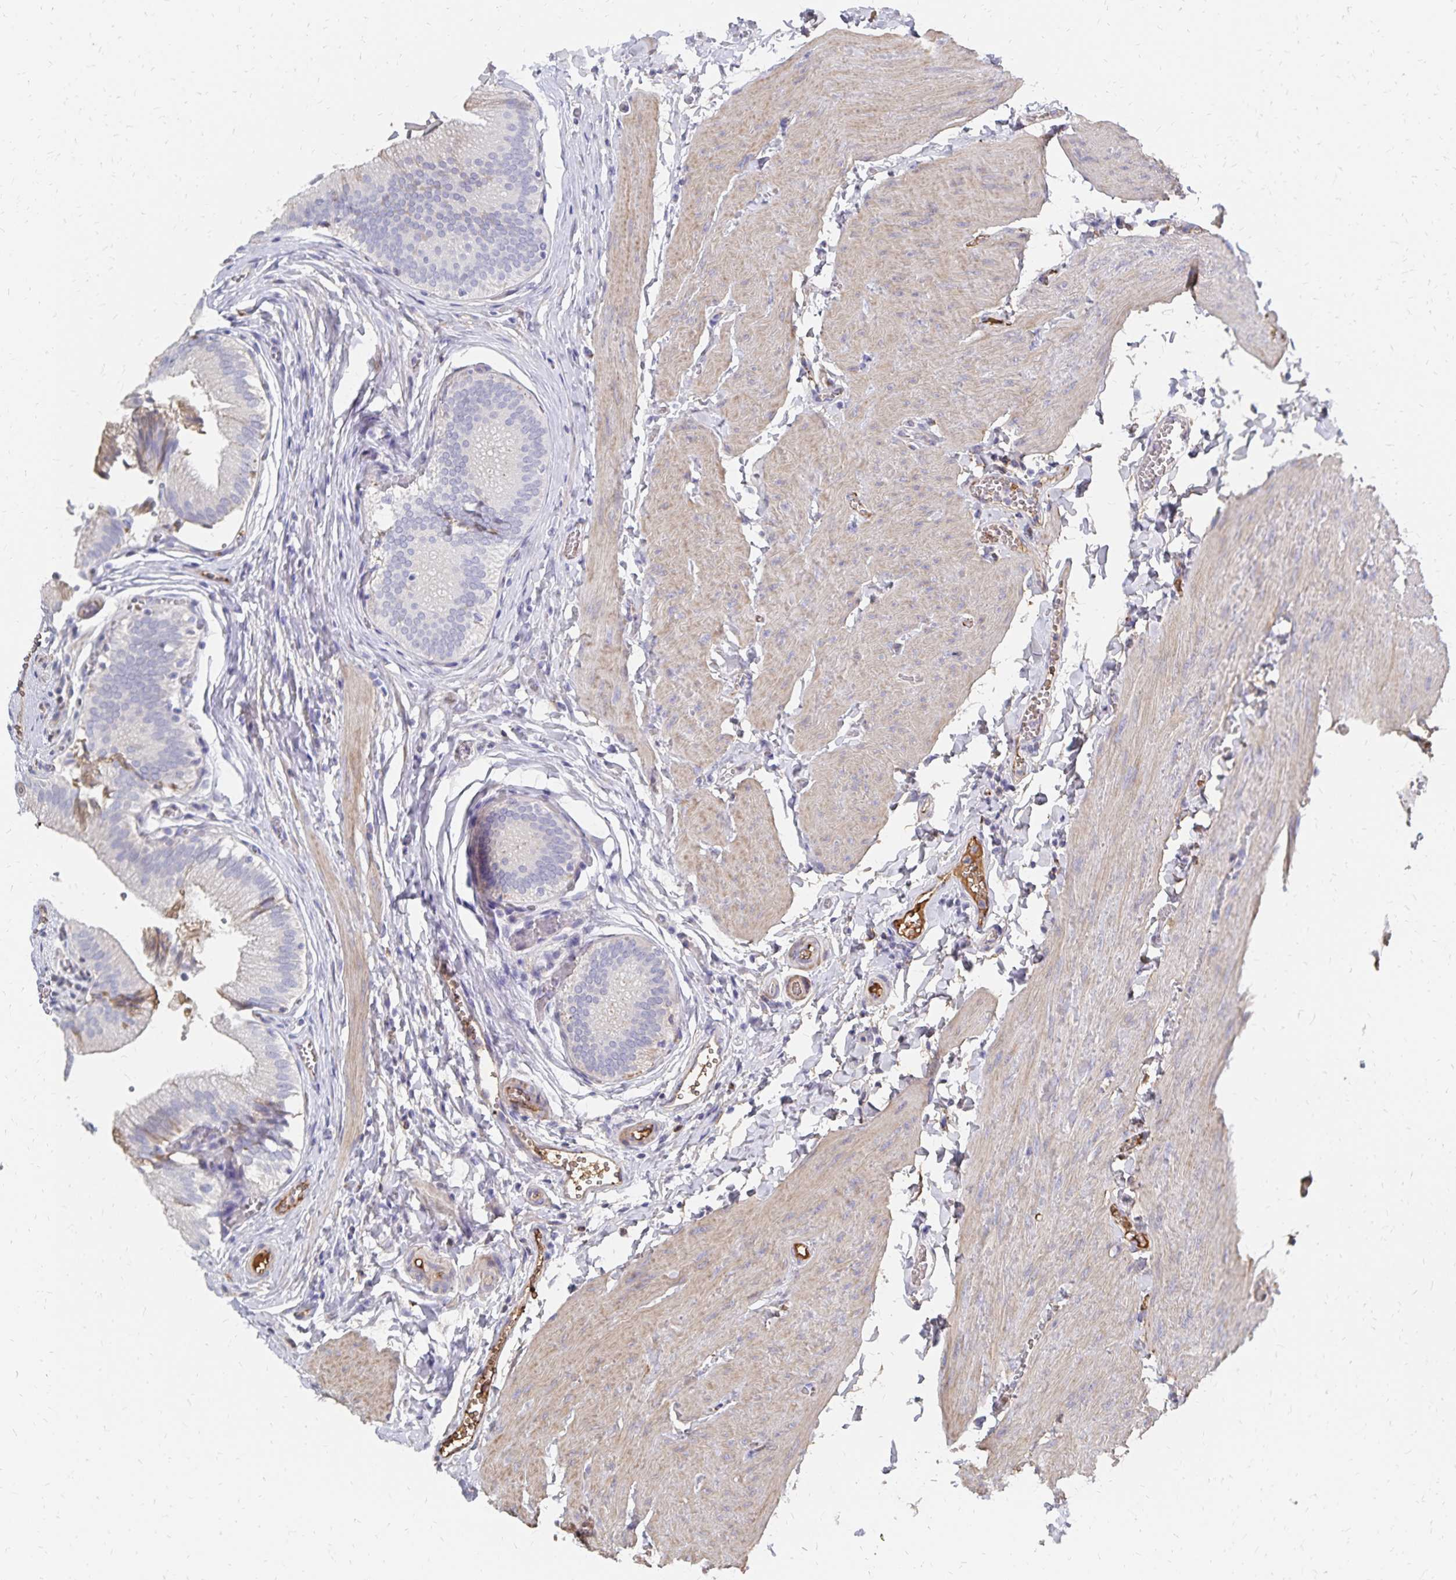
{"staining": {"intensity": "negative", "quantity": "none", "location": "none"}, "tissue": "gallbladder", "cell_type": "Glandular cells", "image_type": "normal", "snomed": [{"axis": "morphology", "description": "Normal tissue, NOS"}, {"axis": "topography", "description": "Gallbladder"}, {"axis": "topography", "description": "Peripheral nerve tissue"}], "caption": "Glandular cells are negative for protein expression in benign human gallbladder. (Brightfield microscopy of DAB (3,3'-diaminobenzidine) immunohistochemistry at high magnification).", "gene": "KISS1", "patient": {"sex": "male", "age": 17}}